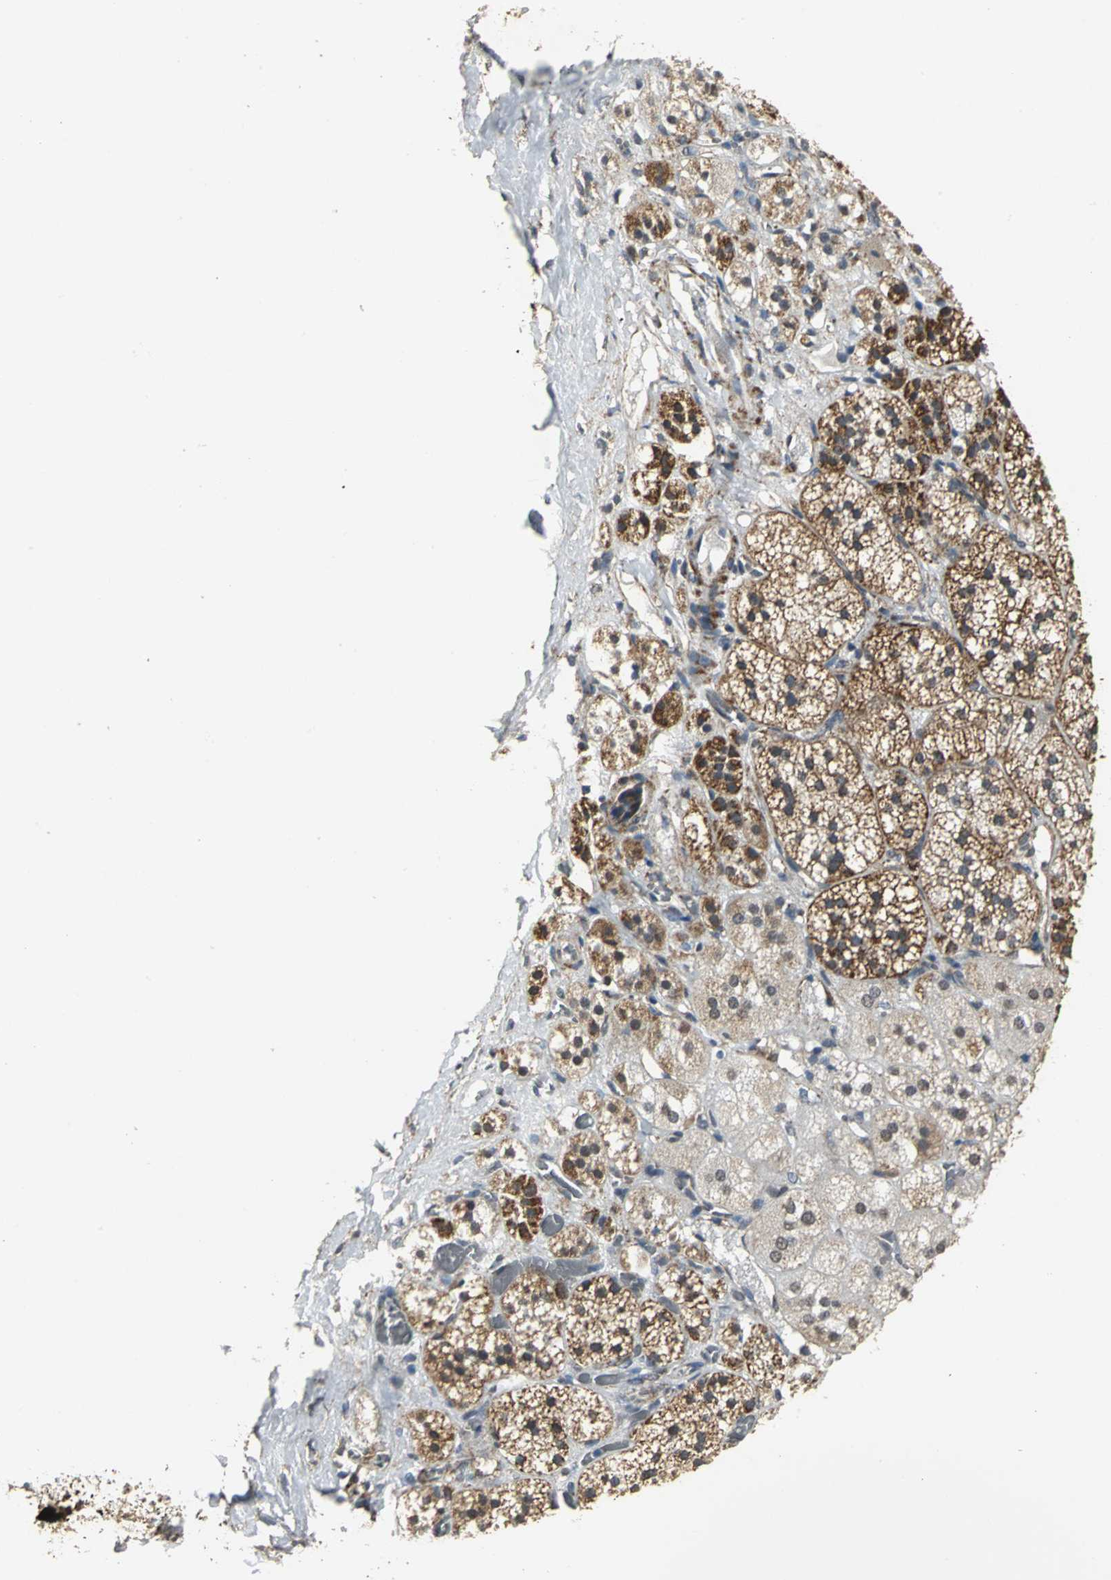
{"staining": {"intensity": "strong", "quantity": ">75%", "location": "cytoplasmic/membranous"}, "tissue": "adrenal gland", "cell_type": "Glandular cells", "image_type": "normal", "snomed": [{"axis": "morphology", "description": "Normal tissue, NOS"}, {"axis": "topography", "description": "Adrenal gland"}], "caption": "Benign adrenal gland reveals strong cytoplasmic/membranous staining in about >75% of glandular cells.", "gene": "NDUFB5", "patient": {"sex": "female", "age": 71}}